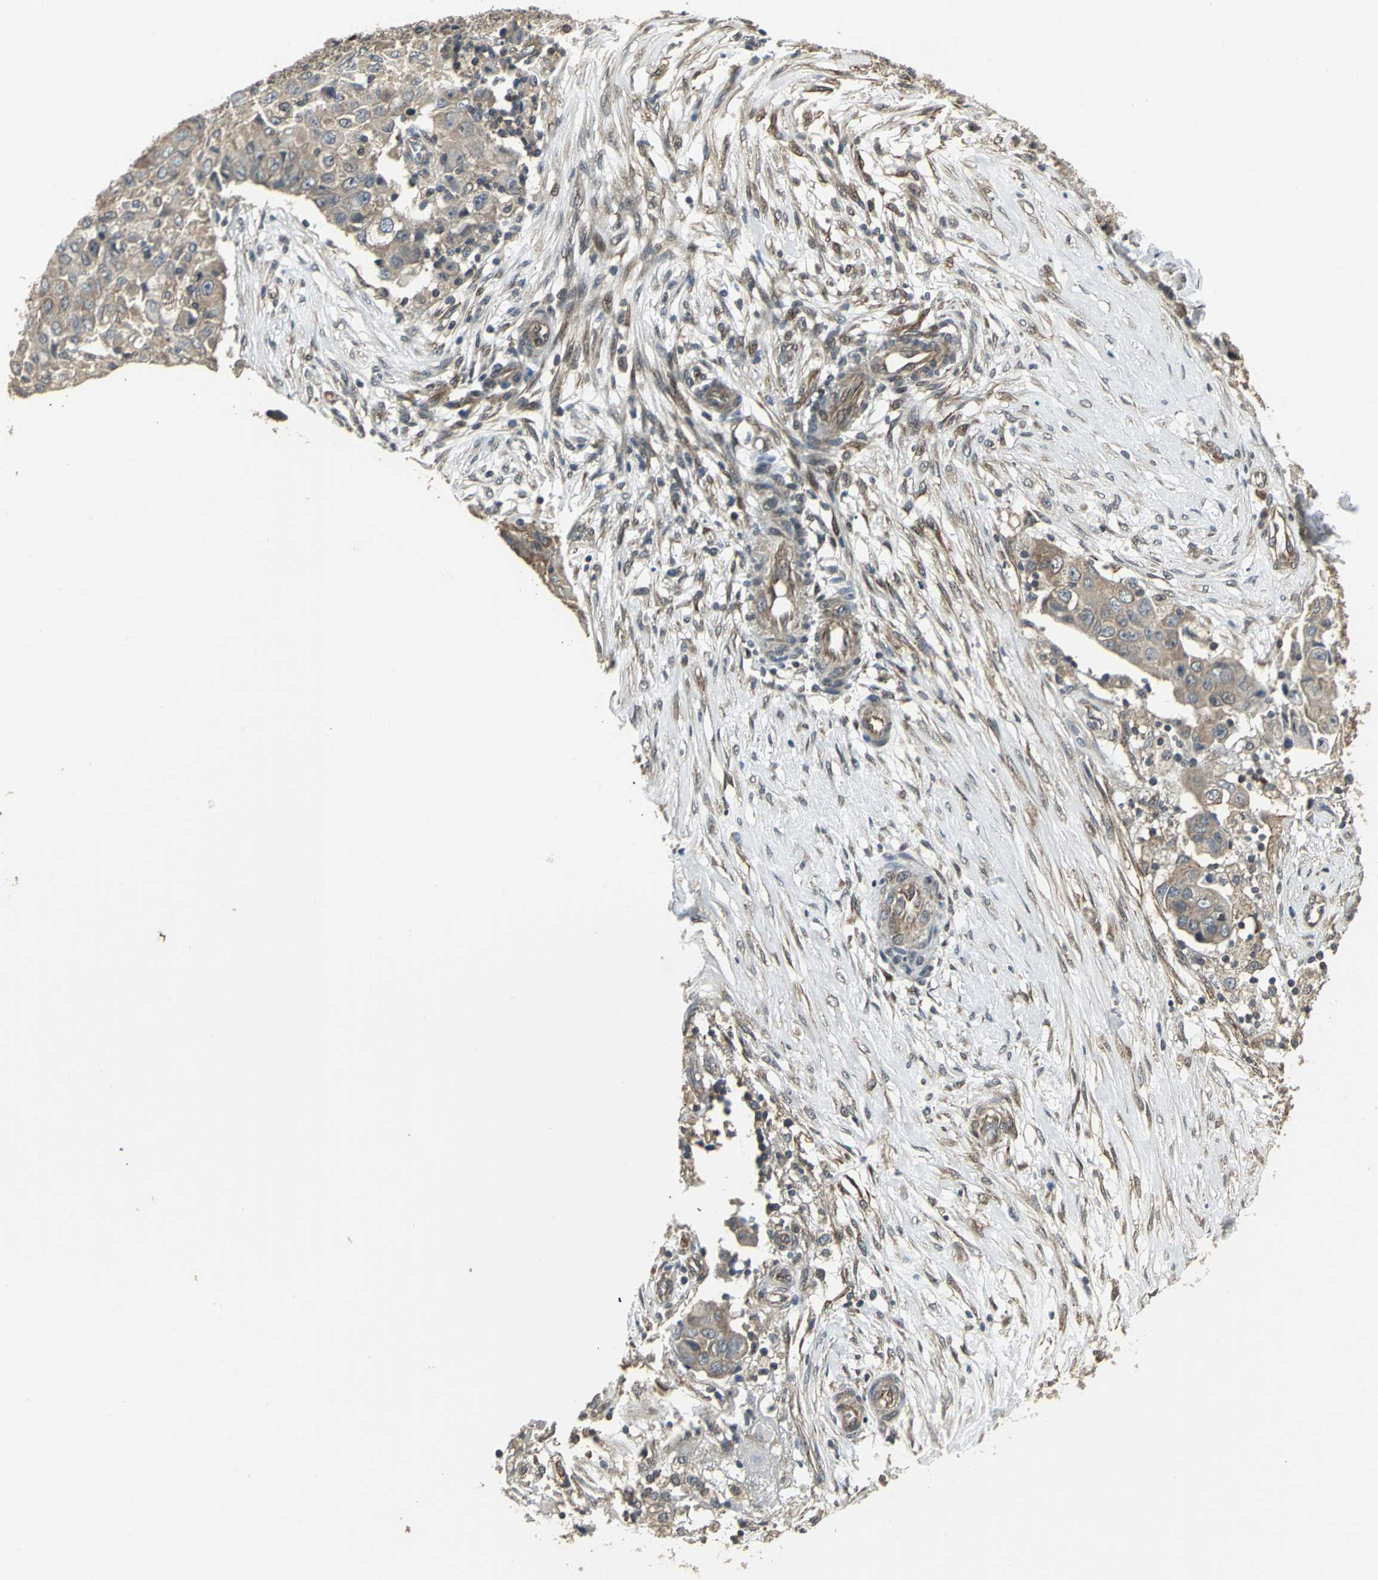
{"staining": {"intensity": "moderate", "quantity": ">75%", "location": "cytoplasmic/membranous"}, "tissue": "ovarian cancer", "cell_type": "Tumor cells", "image_type": "cancer", "snomed": [{"axis": "morphology", "description": "Carcinoma, endometroid"}, {"axis": "topography", "description": "Ovary"}], "caption": "Ovarian cancer stained with immunohistochemistry exhibits moderate cytoplasmic/membranous expression in about >75% of tumor cells. (Brightfield microscopy of DAB IHC at high magnification).", "gene": "PFDN1", "patient": {"sex": "female", "age": 42}}